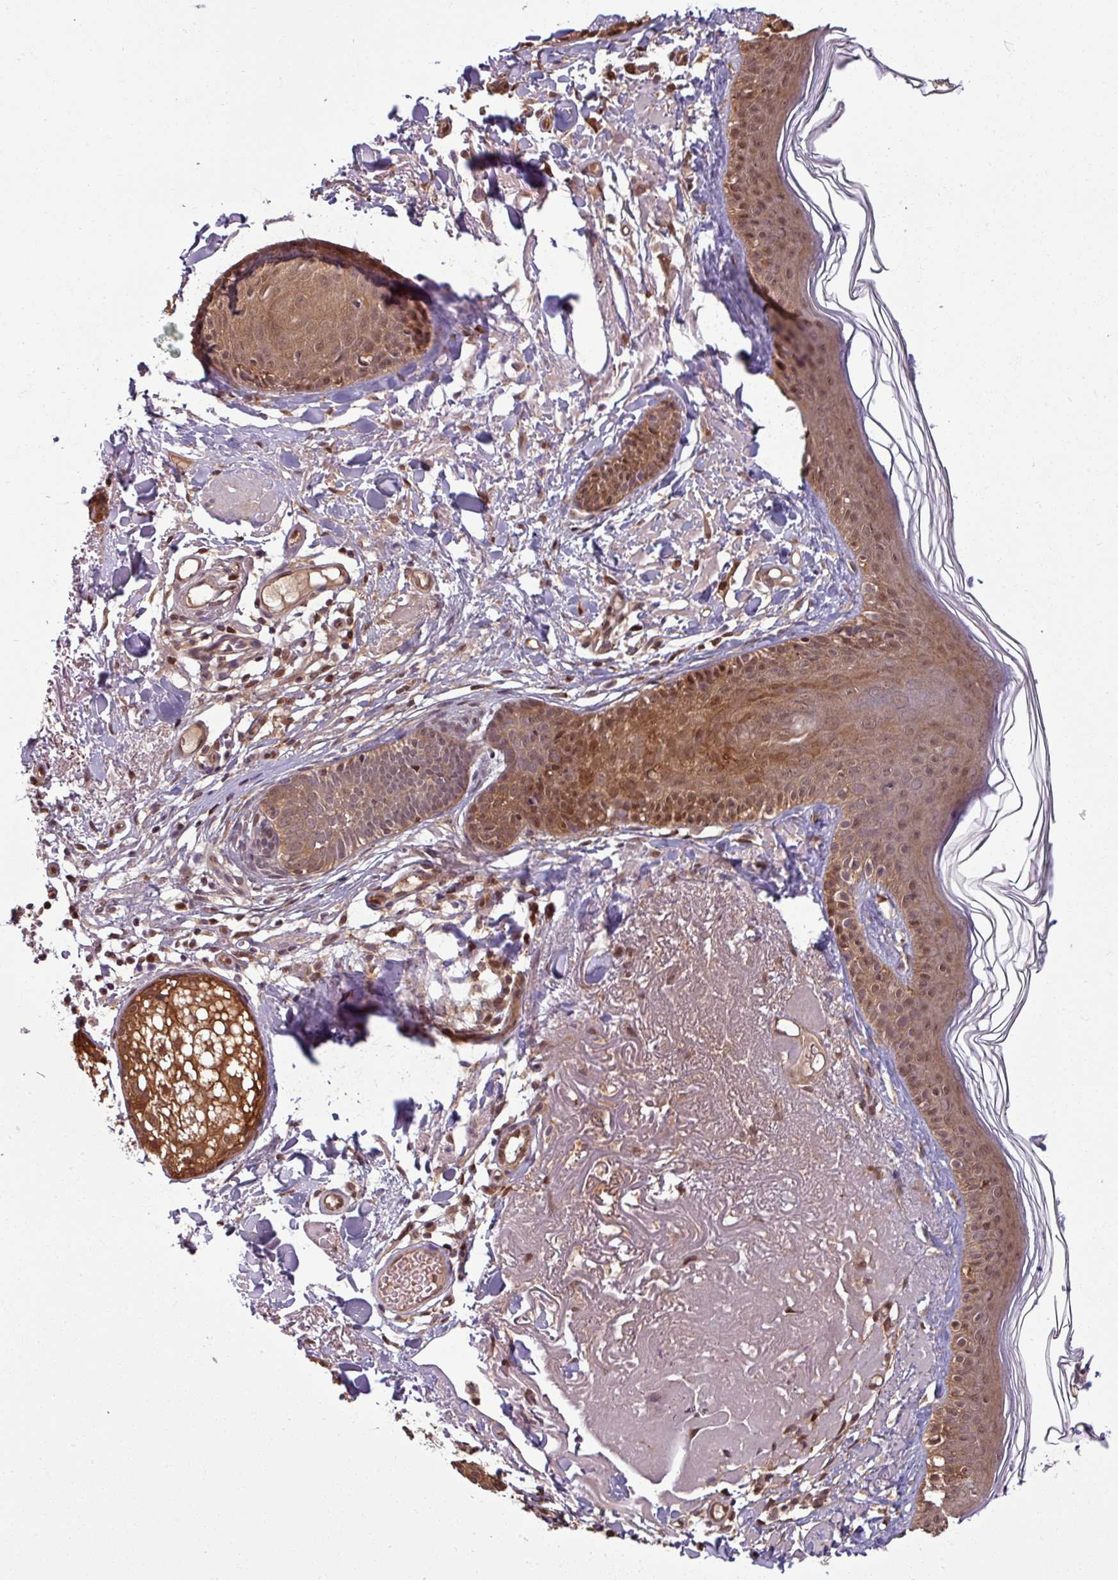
{"staining": {"intensity": "moderate", "quantity": ">75%", "location": "cytoplasmic/membranous,nuclear"}, "tissue": "skin", "cell_type": "Fibroblasts", "image_type": "normal", "snomed": [{"axis": "morphology", "description": "Normal tissue, NOS"}, {"axis": "morphology", "description": "Malignant melanoma, NOS"}, {"axis": "topography", "description": "Skin"}], "caption": "Immunohistochemical staining of benign human skin reveals medium levels of moderate cytoplasmic/membranous,nuclear positivity in about >75% of fibroblasts. The staining was performed using DAB (3,3'-diaminobenzidine), with brown indicating positive protein expression. Nuclei are stained blue with hematoxylin.", "gene": "KCTD11", "patient": {"sex": "male", "age": 80}}